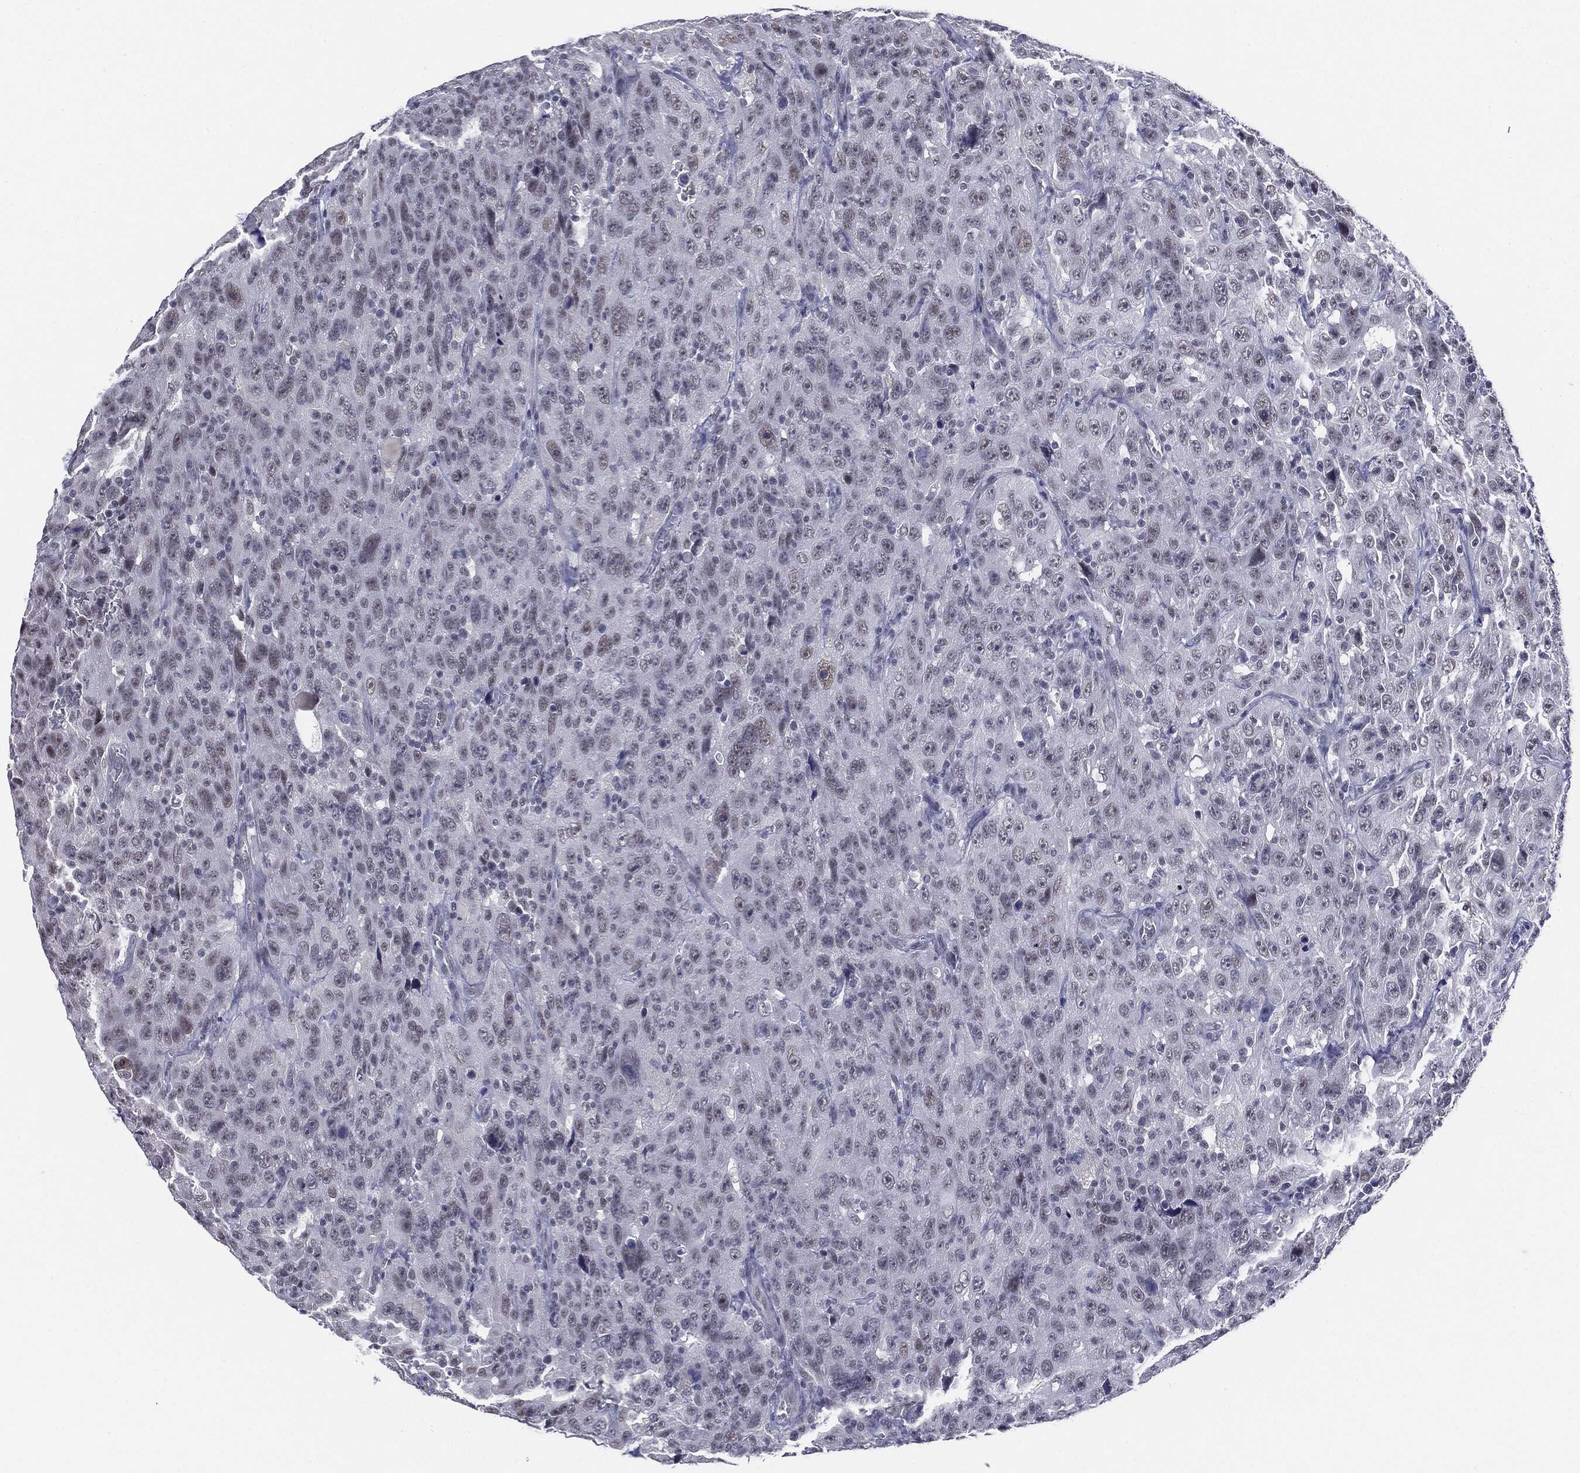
{"staining": {"intensity": "negative", "quantity": "none", "location": "none"}, "tissue": "urothelial cancer", "cell_type": "Tumor cells", "image_type": "cancer", "snomed": [{"axis": "morphology", "description": "Urothelial carcinoma, NOS"}, {"axis": "morphology", "description": "Urothelial carcinoma, High grade"}, {"axis": "topography", "description": "Urinary bladder"}], "caption": "Urothelial cancer was stained to show a protein in brown. There is no significant positivity in tumor cells.", "gene": "SLC5A5", "patient": {"sex": "female", "age": 73}}